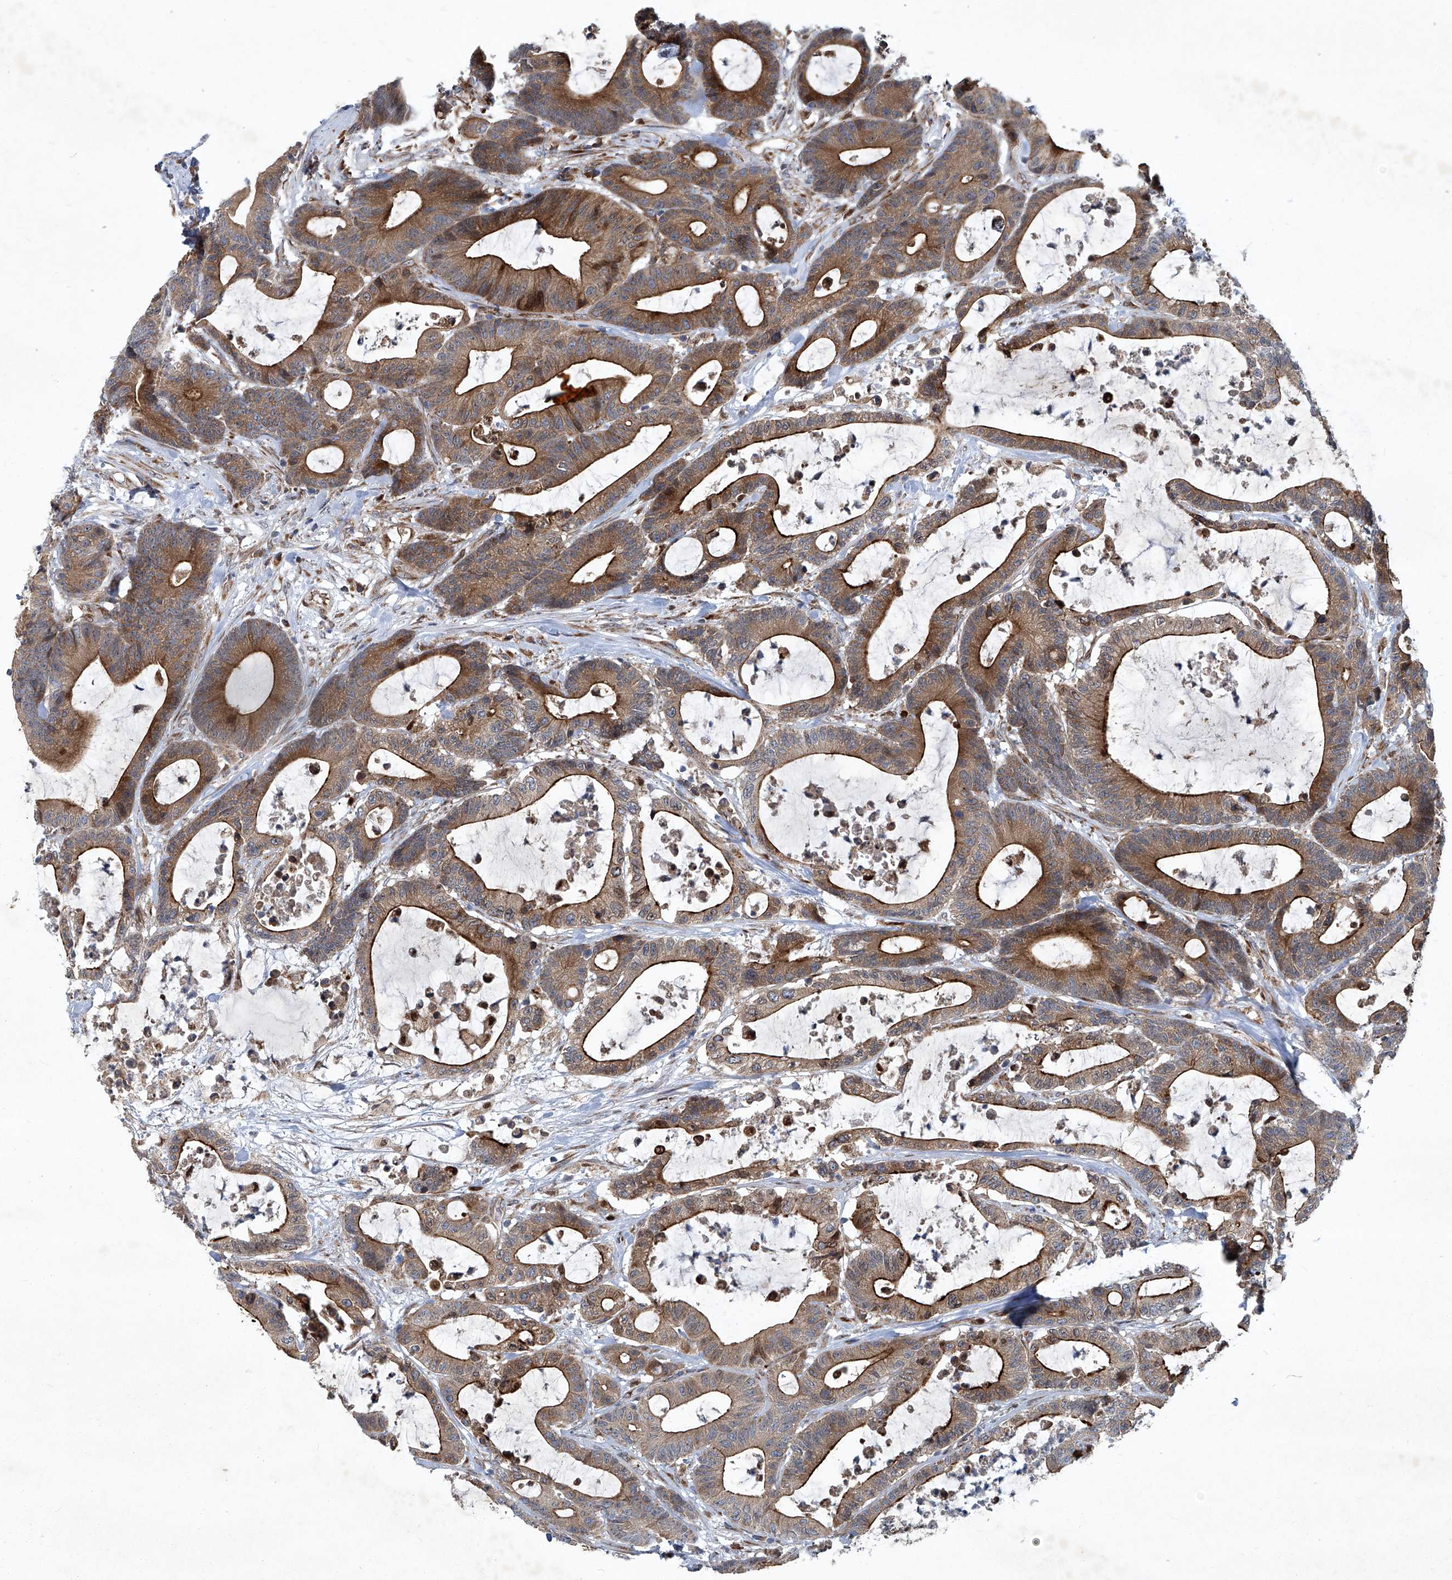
{"staining": {"intensity": "strong", "quantity": ">75%", "location": "cytoplasmic/membranous"}, "tissue": "colorectal cancer", "cell_type": "Tumor cells", "image_type": "cancer", "snomed": [{"axis": "morphology", "description": "Adenocarcinoma, NOS"}, {"axis": "topography", "description": "Colon"}], "caption": "The histopathology image shows a brown stain indicating the presence of a protein in the cytoplasmic/membranous of tumor cells in colorectal cancer. Nuclei are stained in blue.", "gene": "GPR132", "patient": {"sex": "female", "age": 84}}